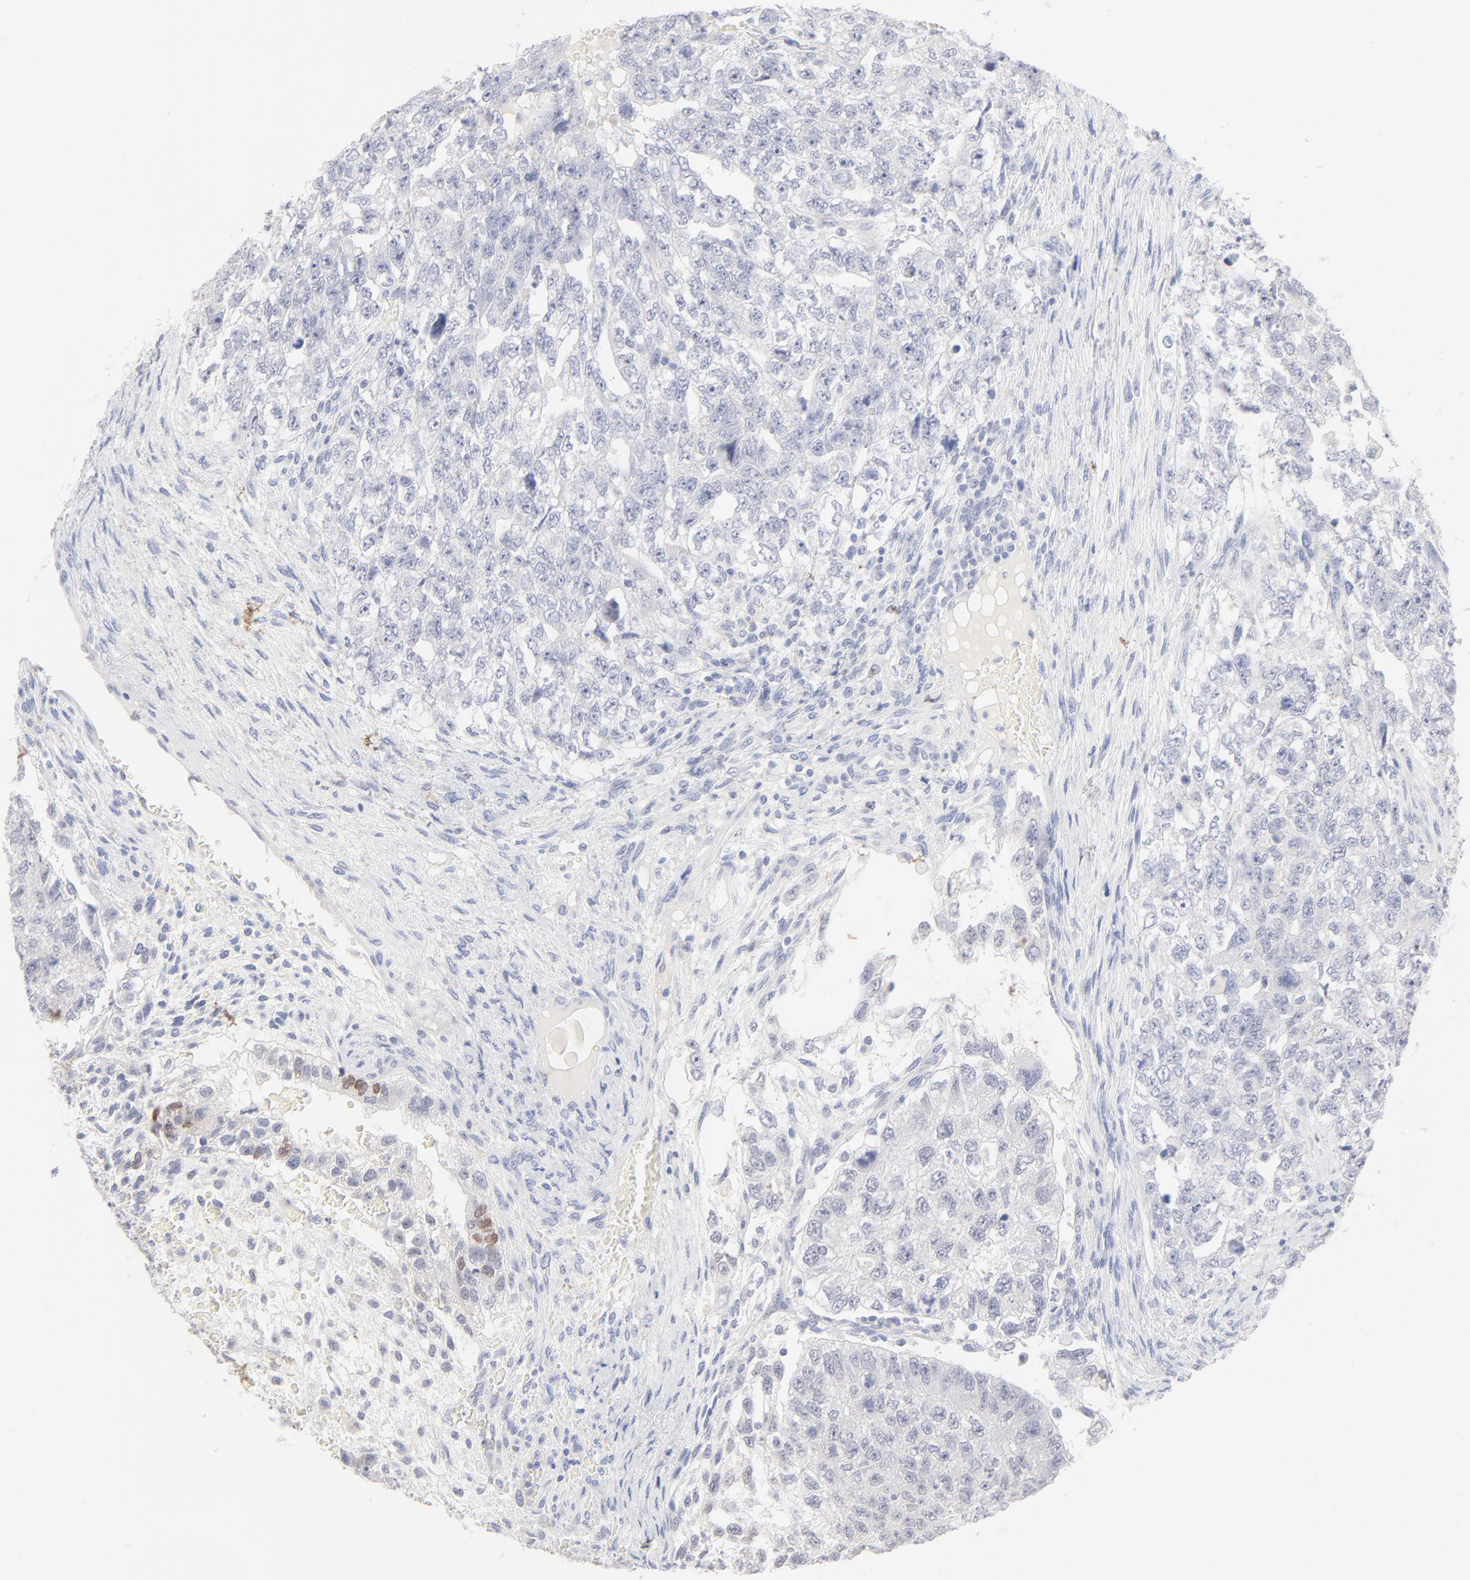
{"staining": {"intensity": "moderate", "quantity": "<25%", "location": "nuclear"}, "tissue": "testis cancer", "cell_type": "Tumor cells", "image_type": "cancer", "snomed": [{"axis": "morphology", "description": "Carcinoma, Embryonal, NOS"}, {"axis": "topography", "description": "Testis"}], "caption": "There is low levels of moderate nuclear positivity in tumor cells of testis cancer (embryonal carcinoma), as demonstrated by immunohistochemical staining (brown color).", "gene": "ONECUT1", "patient": {"sex": "male", "age": 36}}